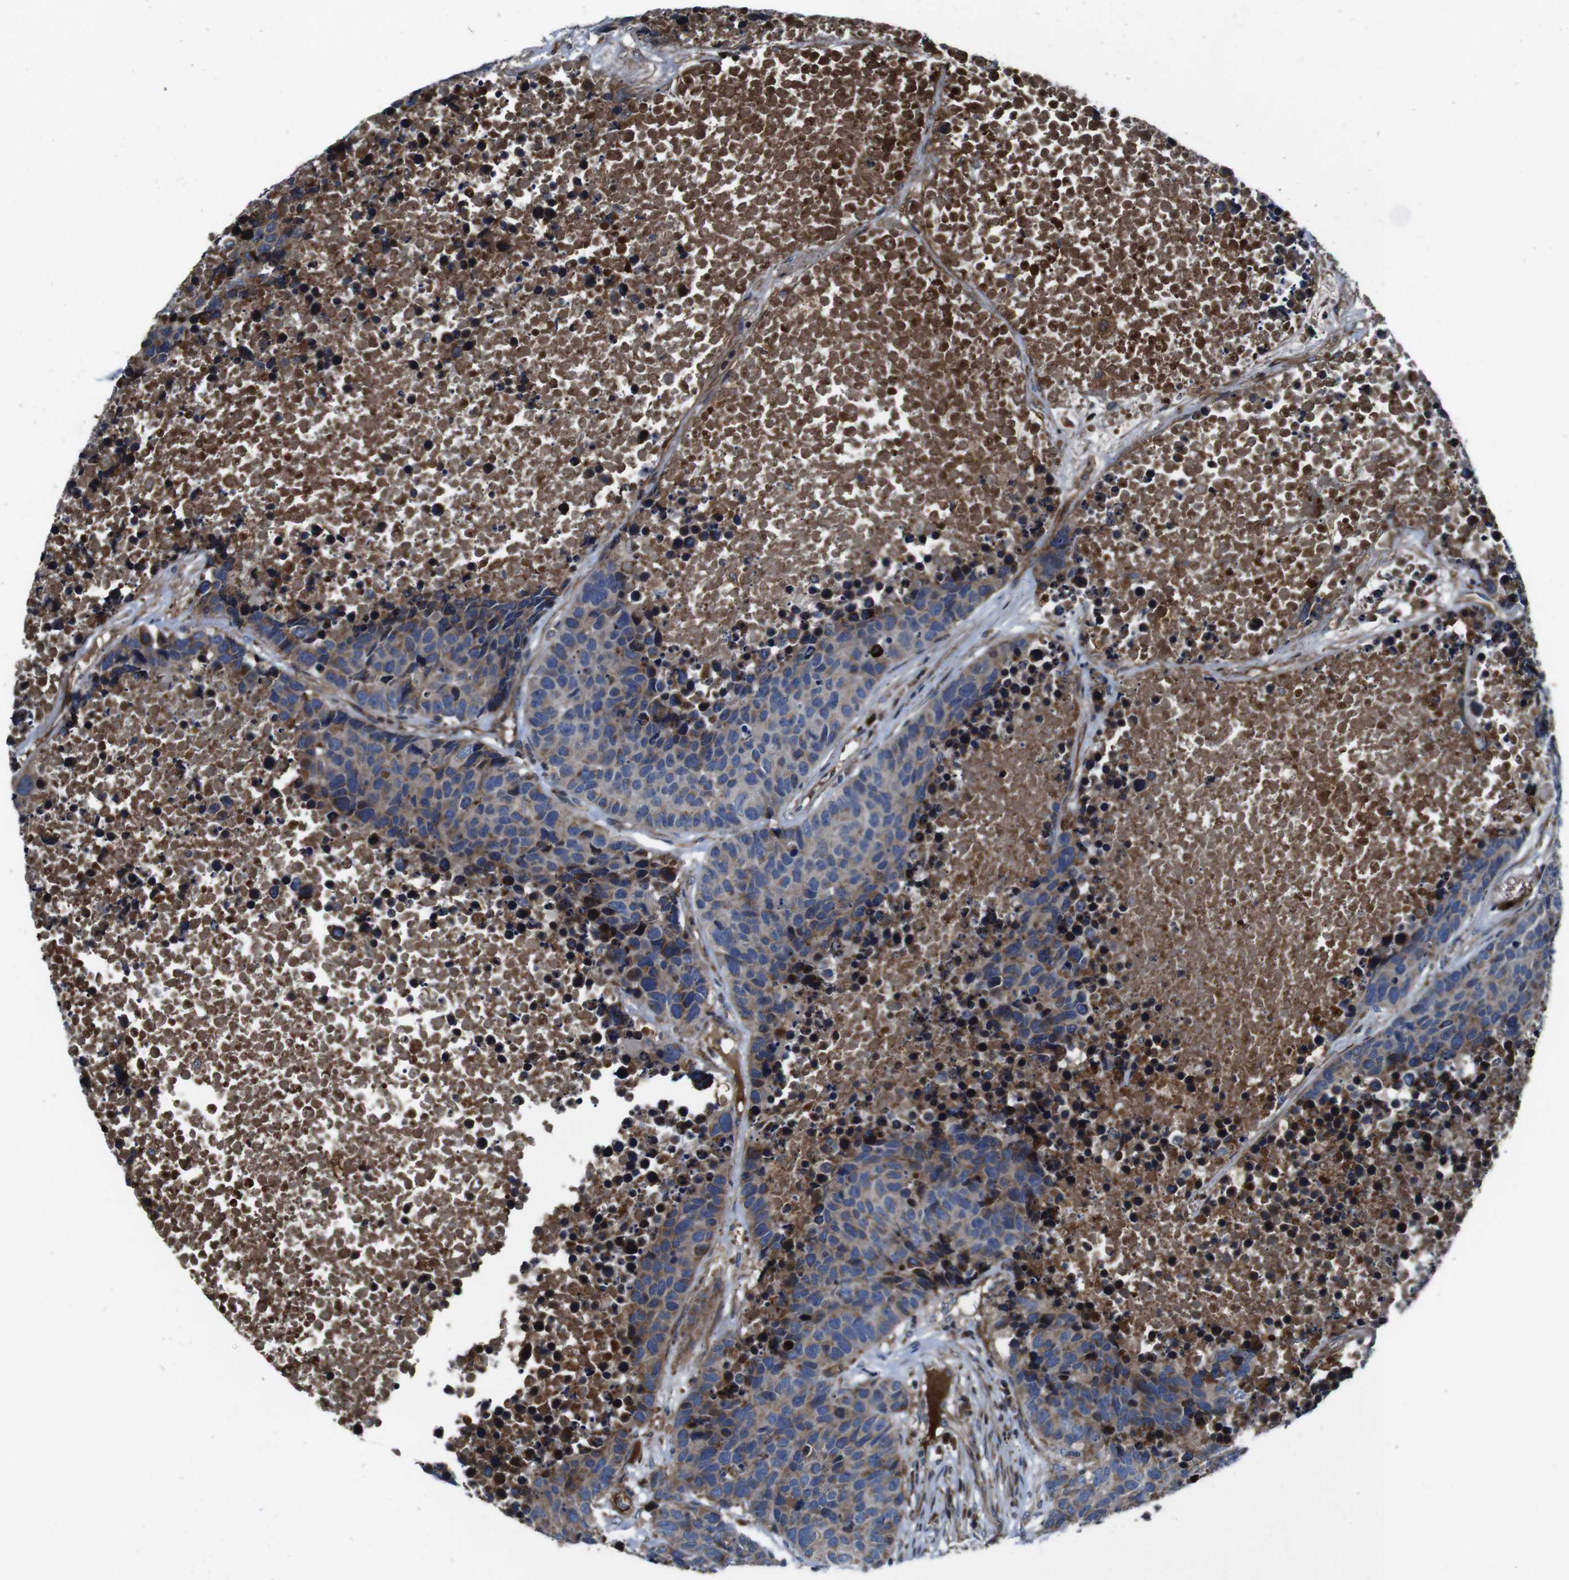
{"staining": {"intensity": "moderate", "quantity": "25%-75%", "location": "cytoplasmic/membranous"}, "tissue": "carcinoid", "cell_type": "Tumor cells", "image_type": "cancer", "snomed": [{"axis": "morphology", "description": "Carcinoid, malignant, NOS"}, {"axis": "topography", "description": "Lung"}], "caption": "Immunohistochemistry micrograph of neoplastic tissue: human carcinoid stained using immunohistochemistry reveals medium levels of moderate protein expression localized specifically in the cytoplasmic/membranous of tumor cells, appearing as a cytoplasmic/membranous brown color.", "gene": "SMYD3", "patient": {"sex": "male", "age": 60}}